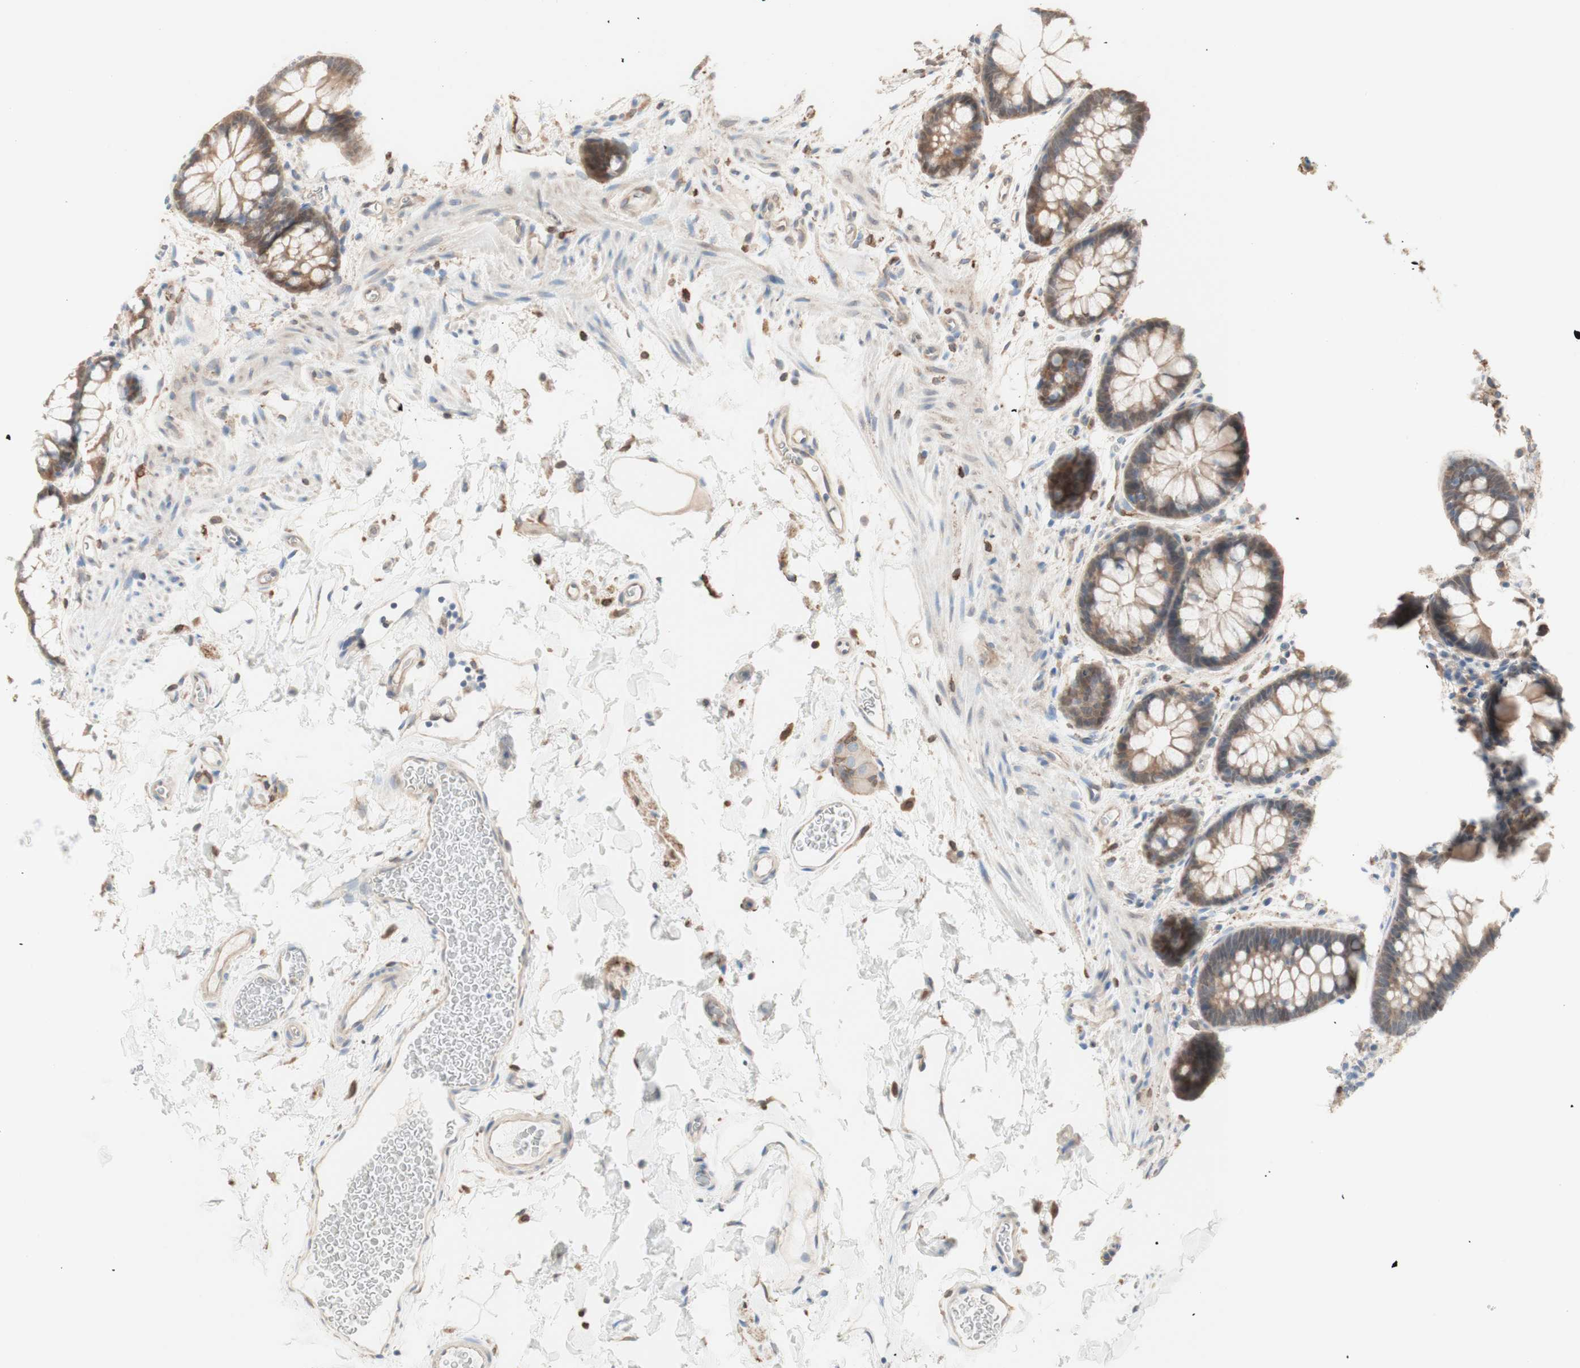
{"staining": {"intensity": "weak", "quantity": "25%-75%", "location": "cytoplasmic/membranous"}, "tissue": "colon", "cell_type": "Endothelial cells", "image_type": "normal", "snomed": [{"axis": "morphology", "description": "Normal tissue, NOS"}, {"axis": "topography", "description": "Colon"}], "caption": "A brown stain highlights weak cytoplasmic/membranous positivity of a protein in endothelial cells of unremarkable human colon.", "gene": "COMT", "patient": {"sex": "female", "age": 80}}